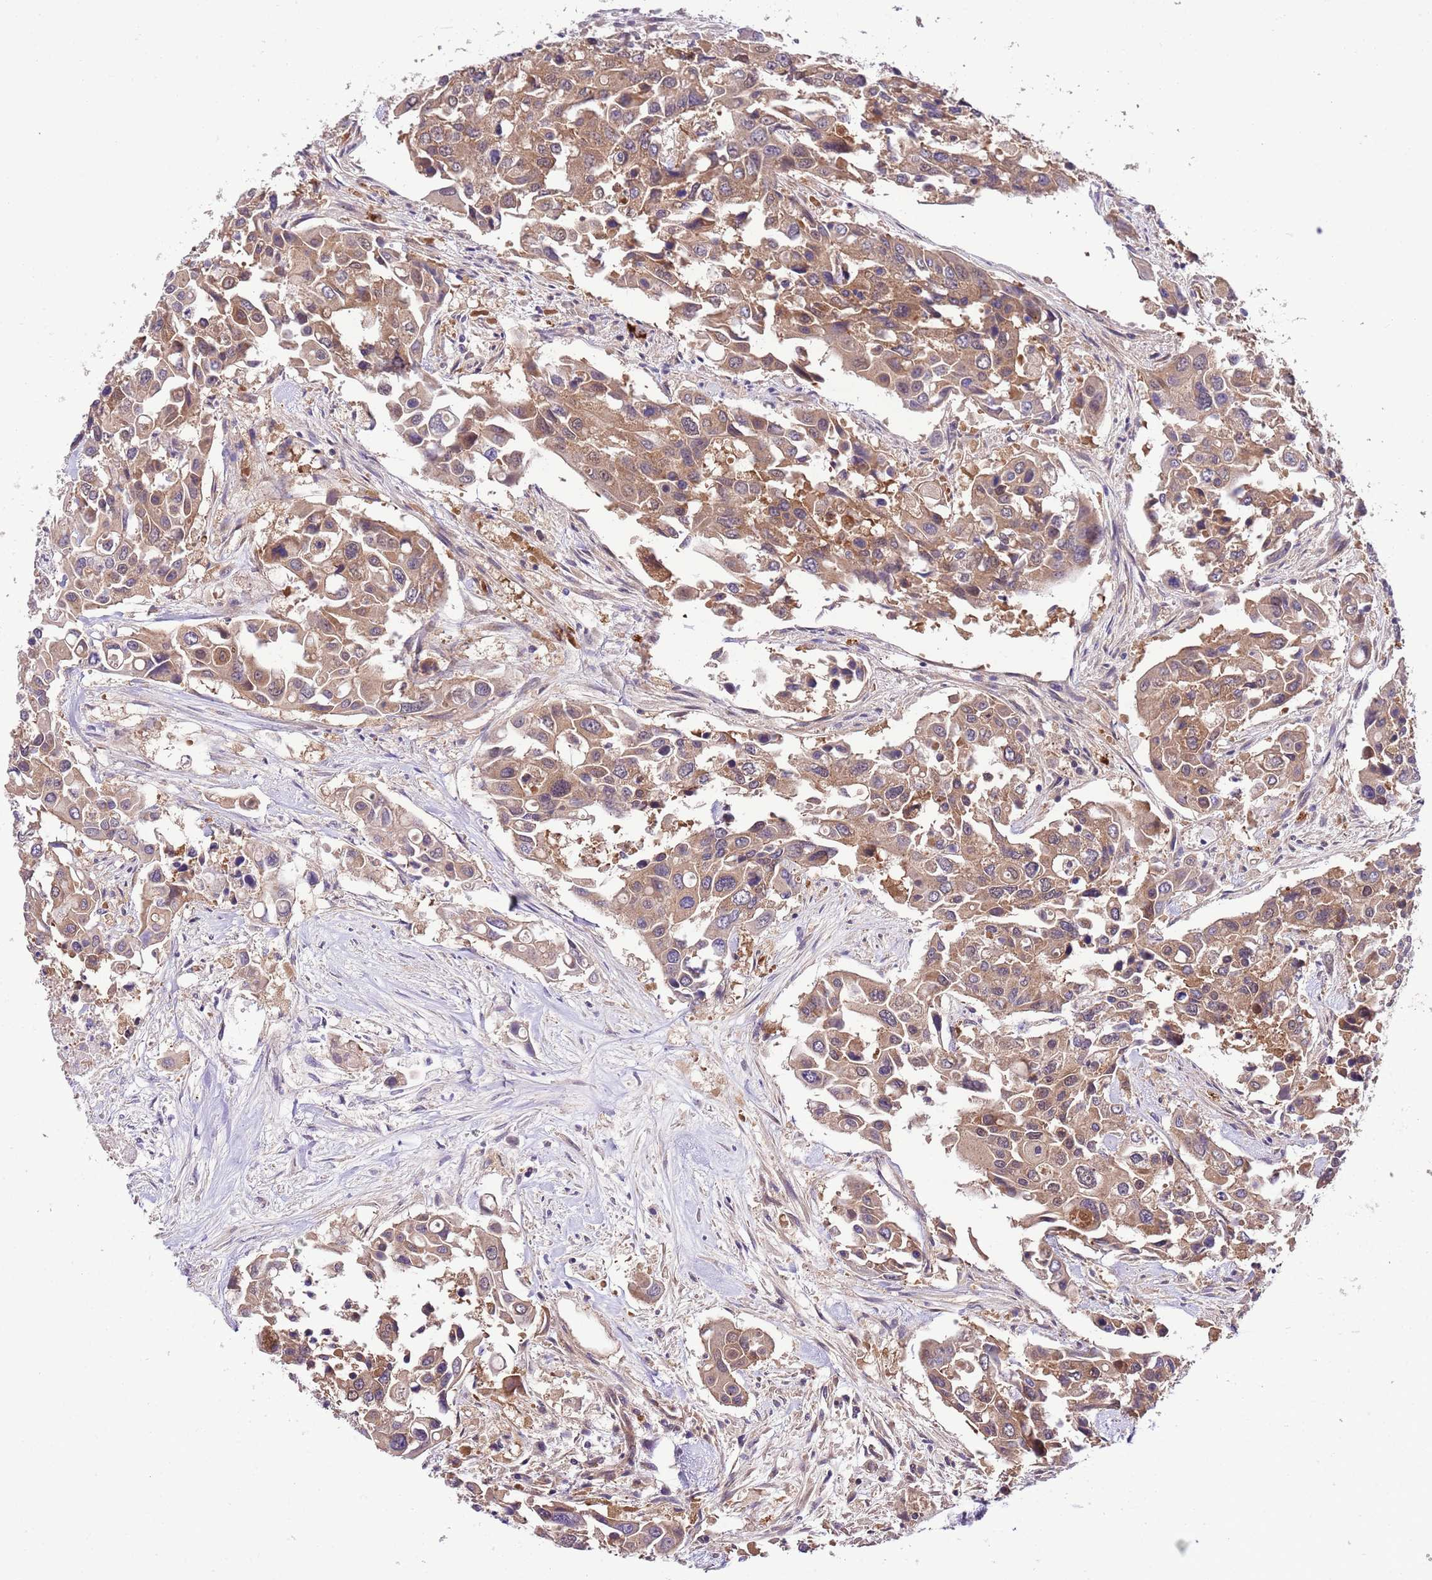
{"staining": {"intensity": "moderate", "quantity": ">75%", "location": "cytoplasmic/membranous"}, "tissue": "colorectal cancer", "cell_type": "Tumor cells", "image_type": "cancer", "snomed": [{"axis": "morphology", "description": "Adenocarcinoma, NOS"}, {"axis": "topography", "description": "Colon"}], "caption": "A medium amount of moderate cytoplasmic/membranous expression is appreciated in about >75% of tumor cells in colorectal cancer (adenocarcinoma) tissue.", "gene": "DONSON", "patient": {"sex": "male", "age": 77}}